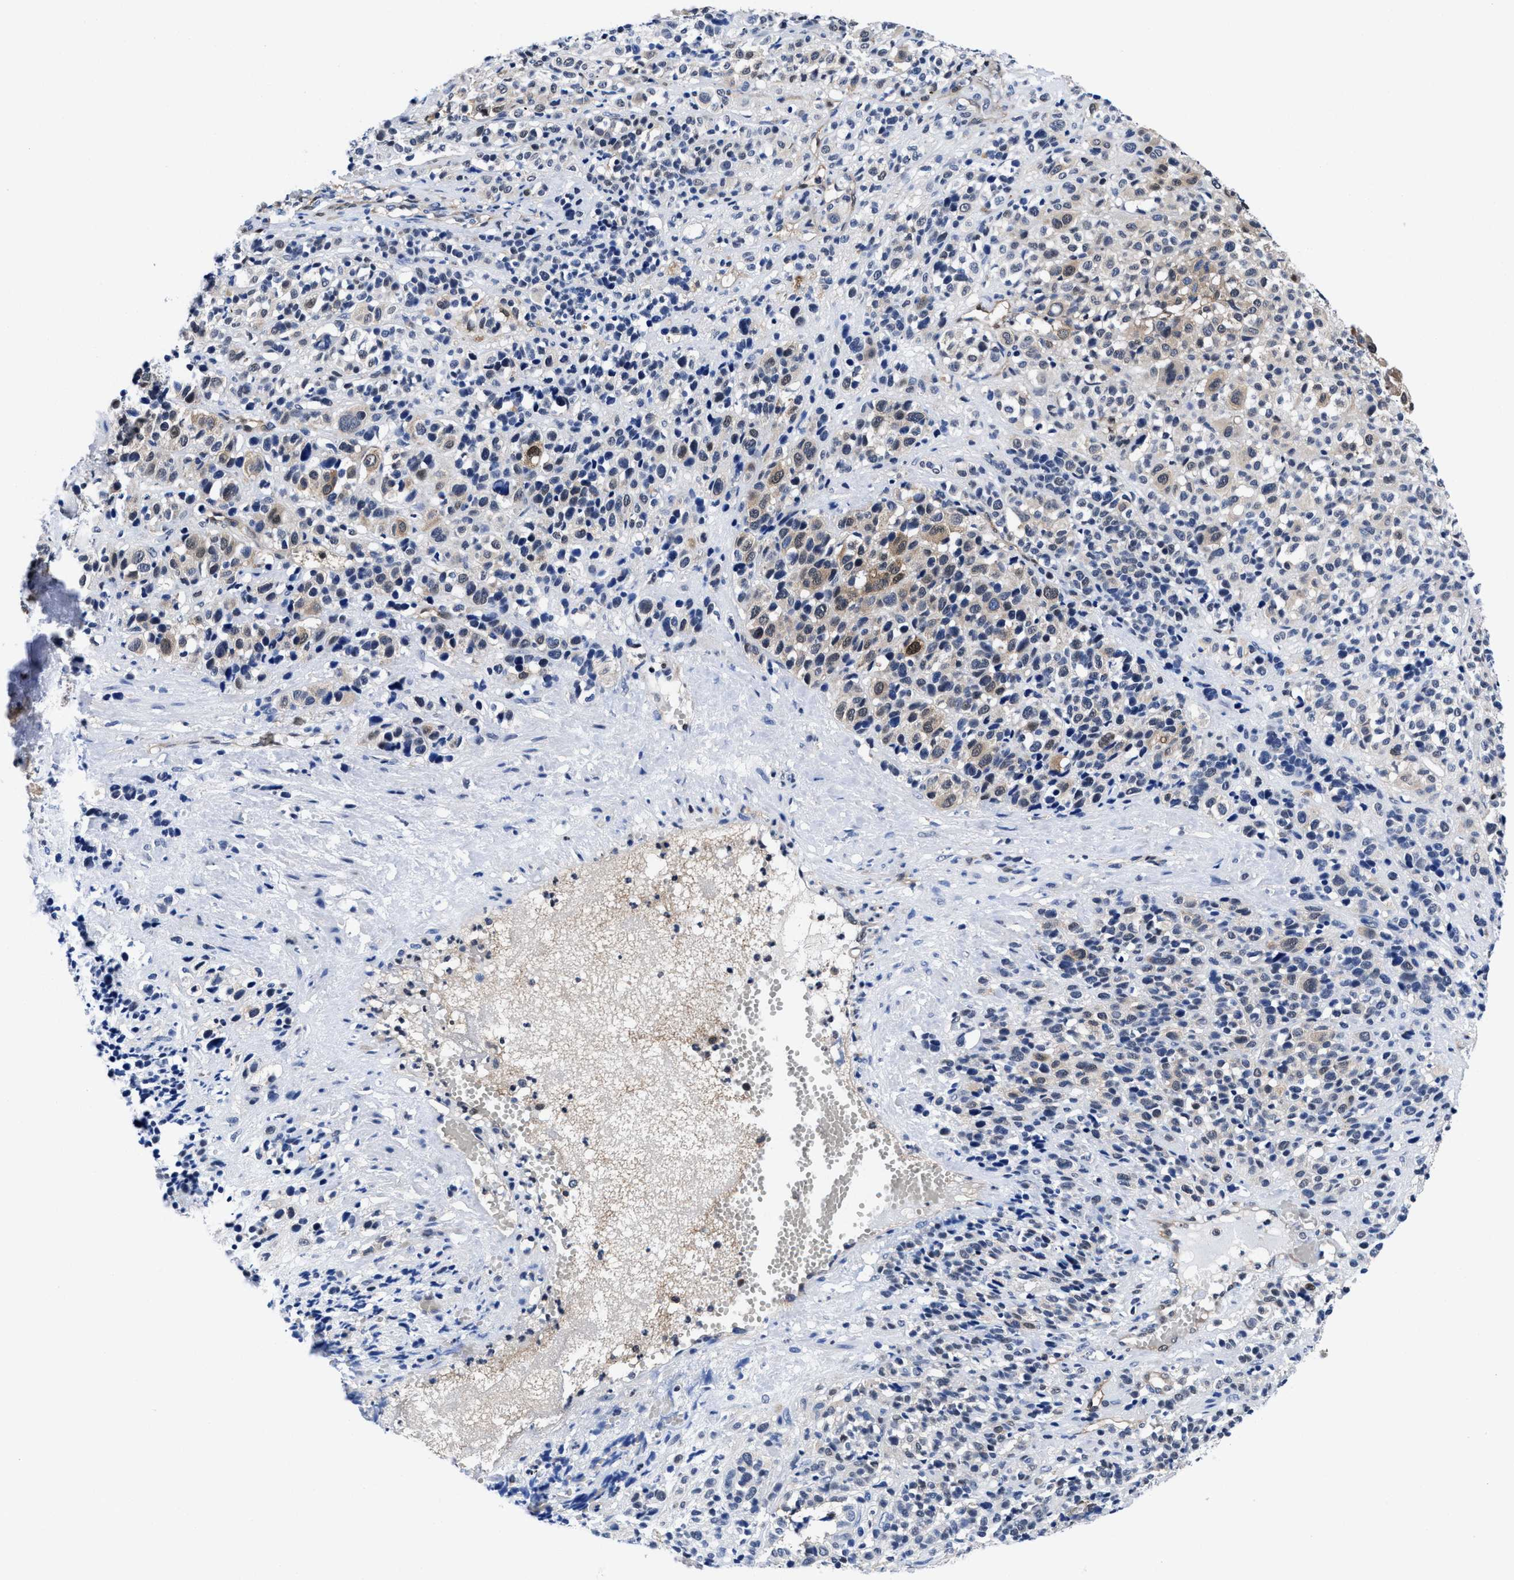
{"staining": {"intensity": "weak", "quantity": "25%-75%", "location": "cytoplasmic/membranous,nuclear"}, "tissue": "melanoma", "cell_type": "Tumor cells", "image_type": "cancer", "snomed": [{"axis": "morphology", "description": "Malignant melanoma, Metastatic site"}, {"axis": "topography", "description": "Skin"}], "caption": "This photomicrograph reveals immunohistochemistry staining of malignant melanoma (metastatic site), with low weak cytoplasmic/membranous and nuclear positivity in about 25%-75% of tumor cells.", "gene": "ACLY", "patient": {"sex": "female", "age": 74}}